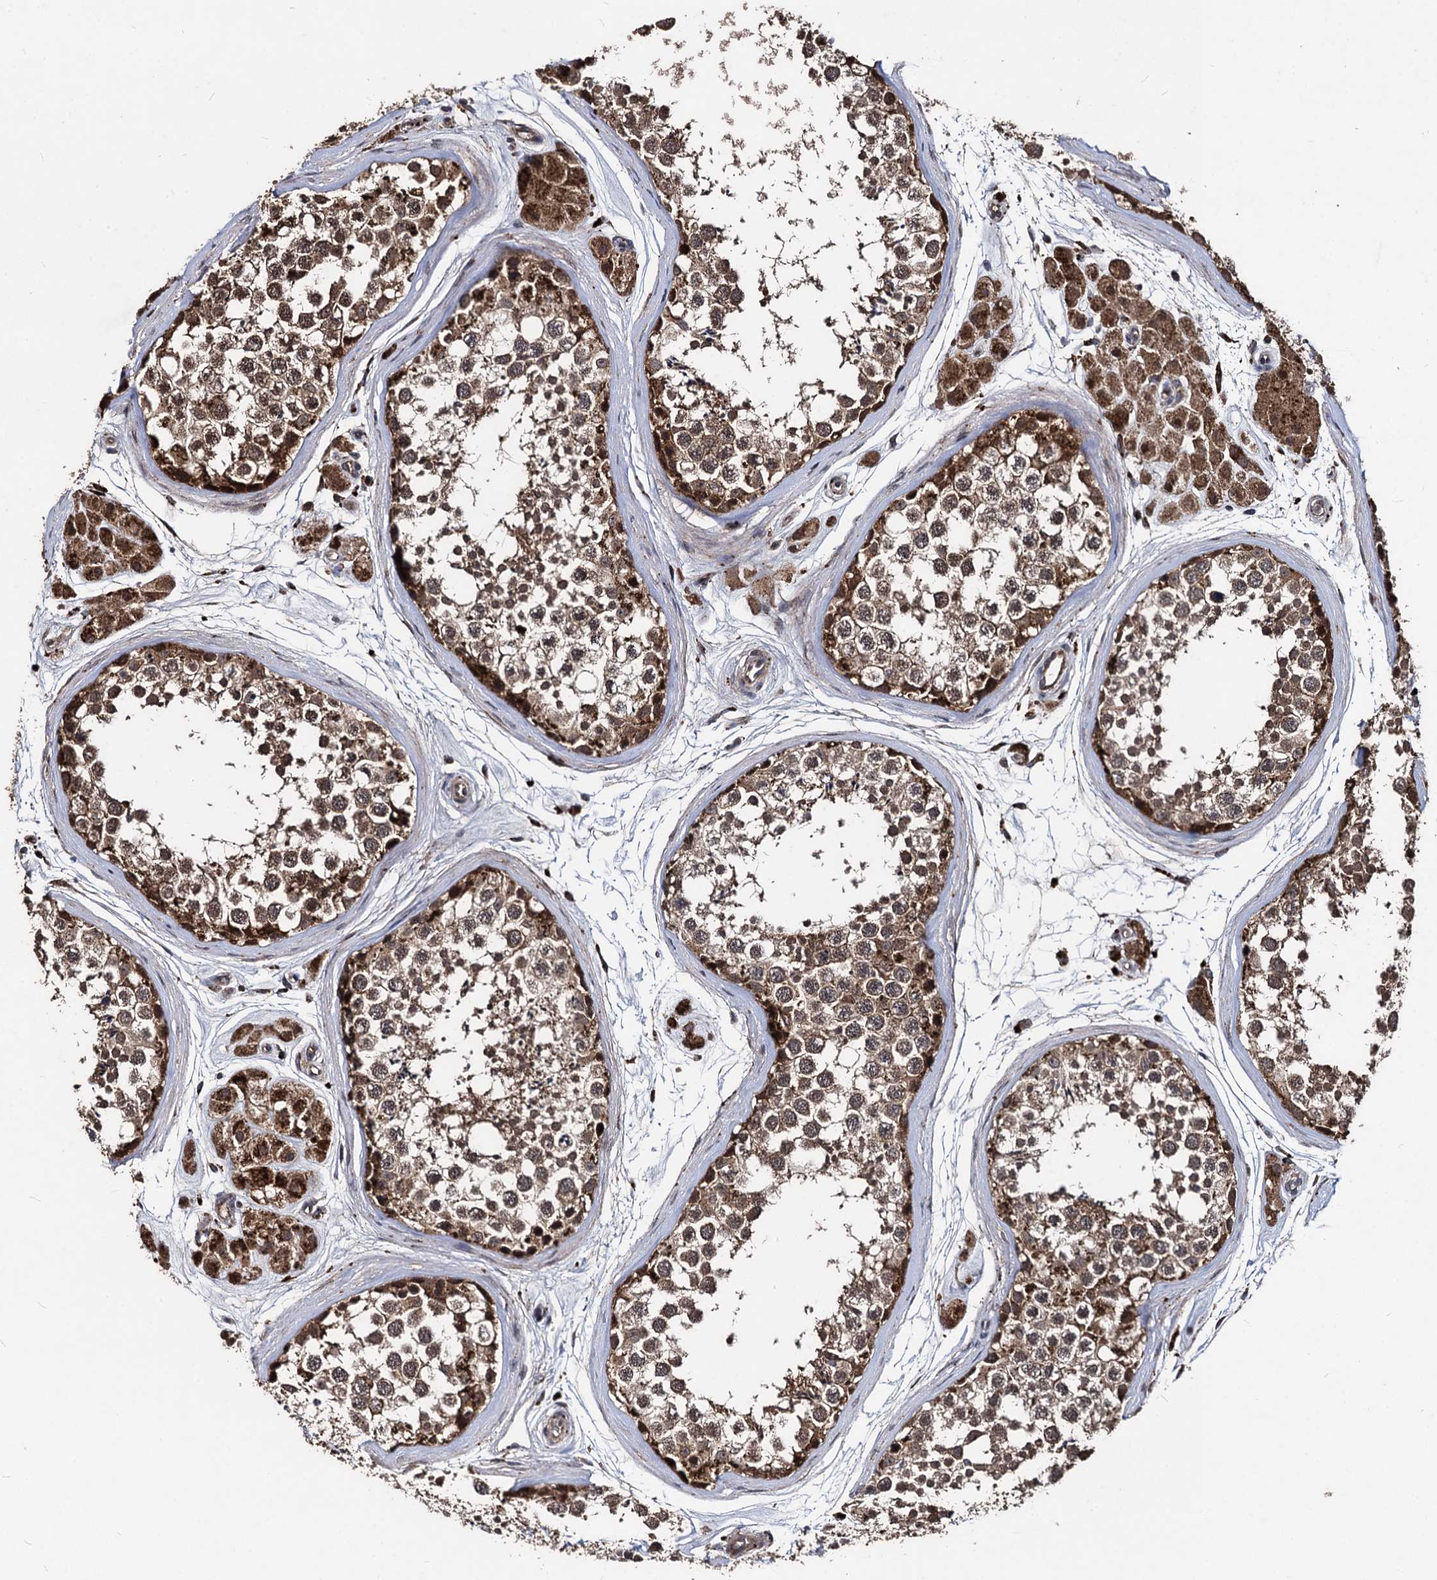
{"staining": {"intensity": "moderate", "quantity": ">75%", "location": "cytoplasmic/membranous"}, "tissue": "testis", "cell_type": "Cells in seminiferous ducts", "image_type": "normal", "snomed": [{"axis": "morphology", "description": "Normal tissue, NOS"}, {"axis": "topography", "description": "Testis"}], "caption": "A brown stain shows moderate cytoplasmic/membranous positivity of a protein in cells in seminiferous ducts of benign testis.", "gene": "BCL2L2", "patient": {"sex": "male", "age": 56}}